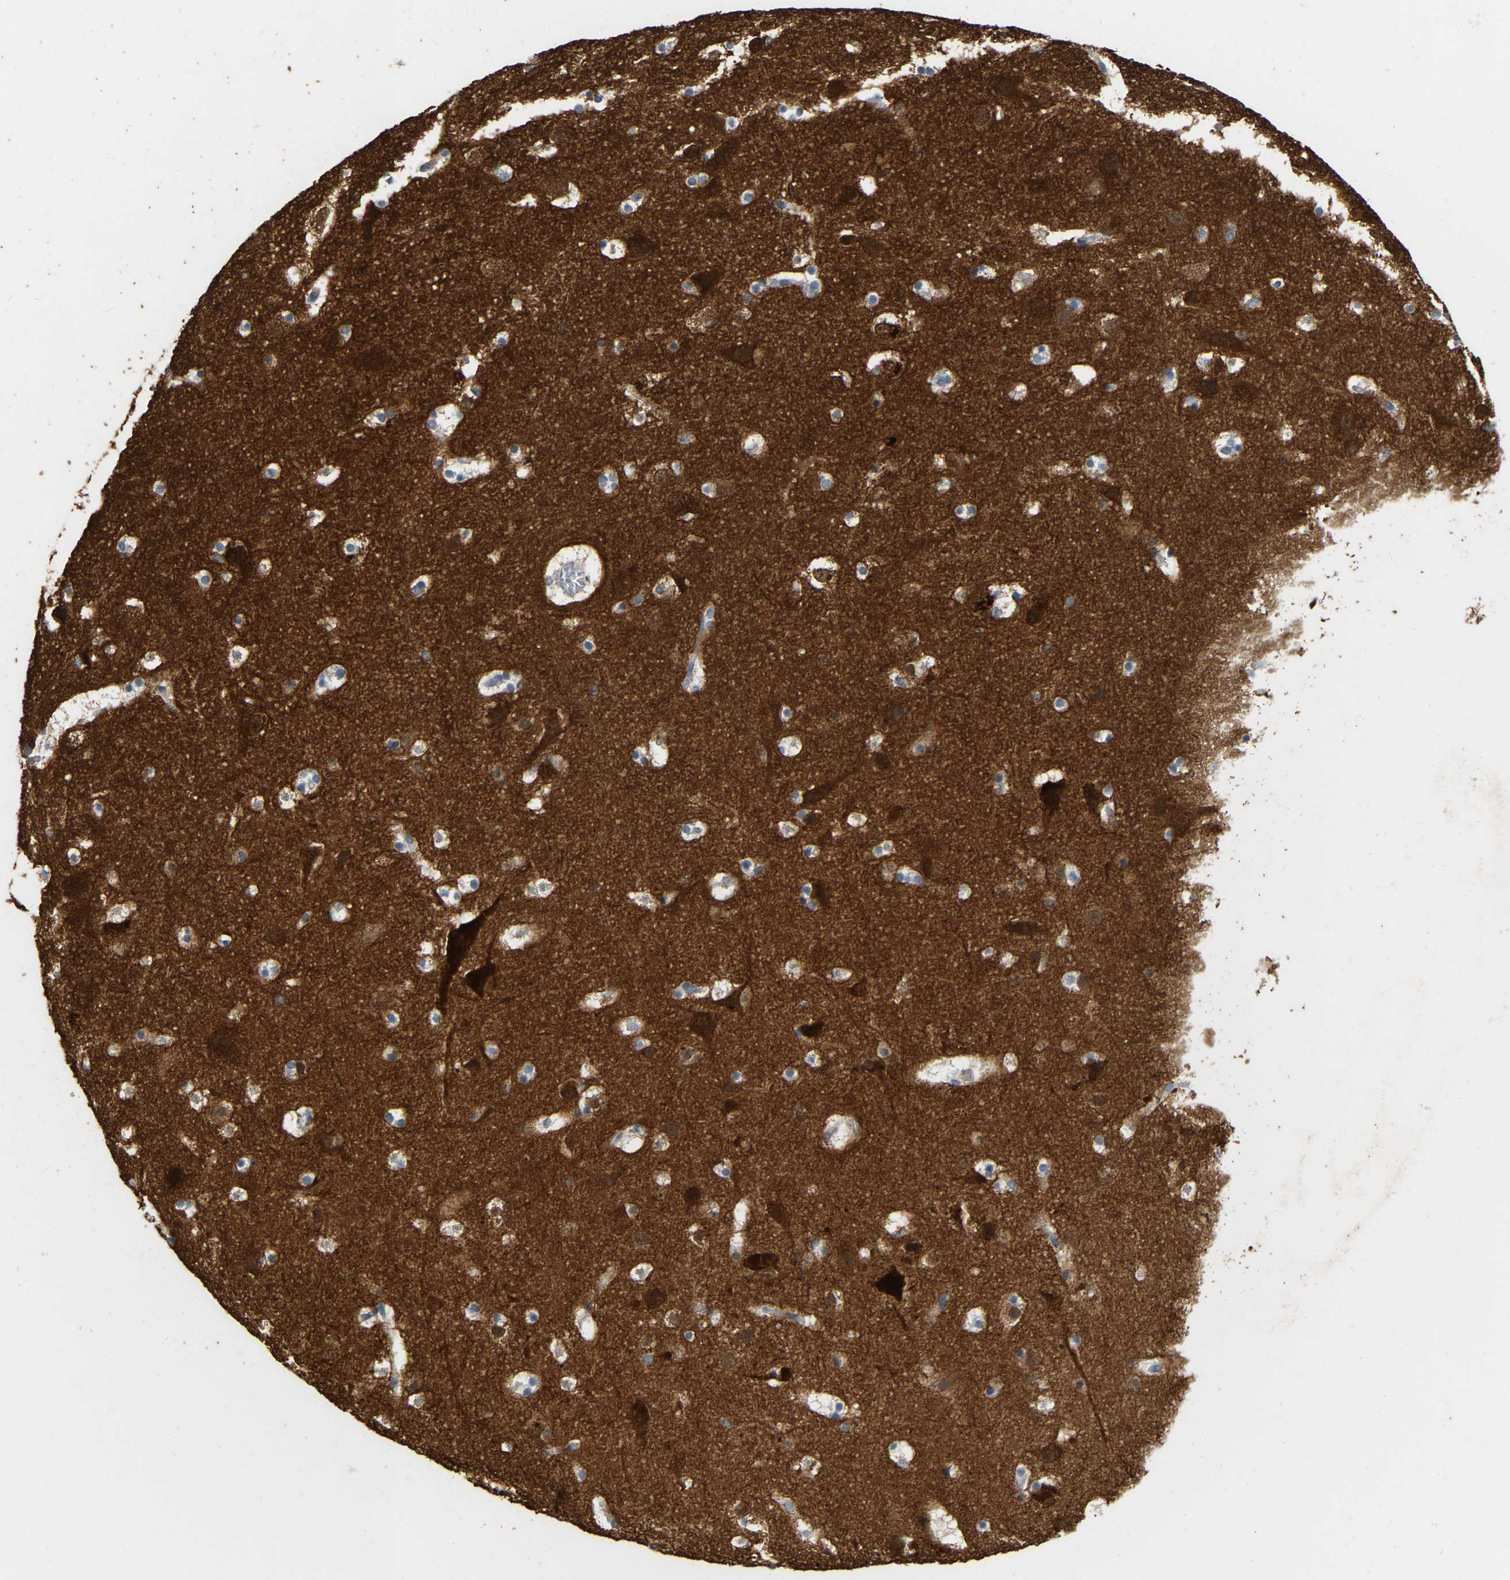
{"staining": {"intensity": "negative", "quantity": "none", "location": "none"}, "tissue": "cerebral cortex", "cell_type": "Endothelial cells", "image_type": "normal", "snomed": [{"axis": "morphology", "description": "Normal tissue, NOS"}, {"axis": "topography", "description": "Cerebral cortex"}], "caption": "Immunohistochemistry micrograph of normal human cerebral cortex stained for a protein (brown), which displays no staining in endothelial cells.", "gene": "NCS1", "patient": {"sex": "male", "age": 45}}